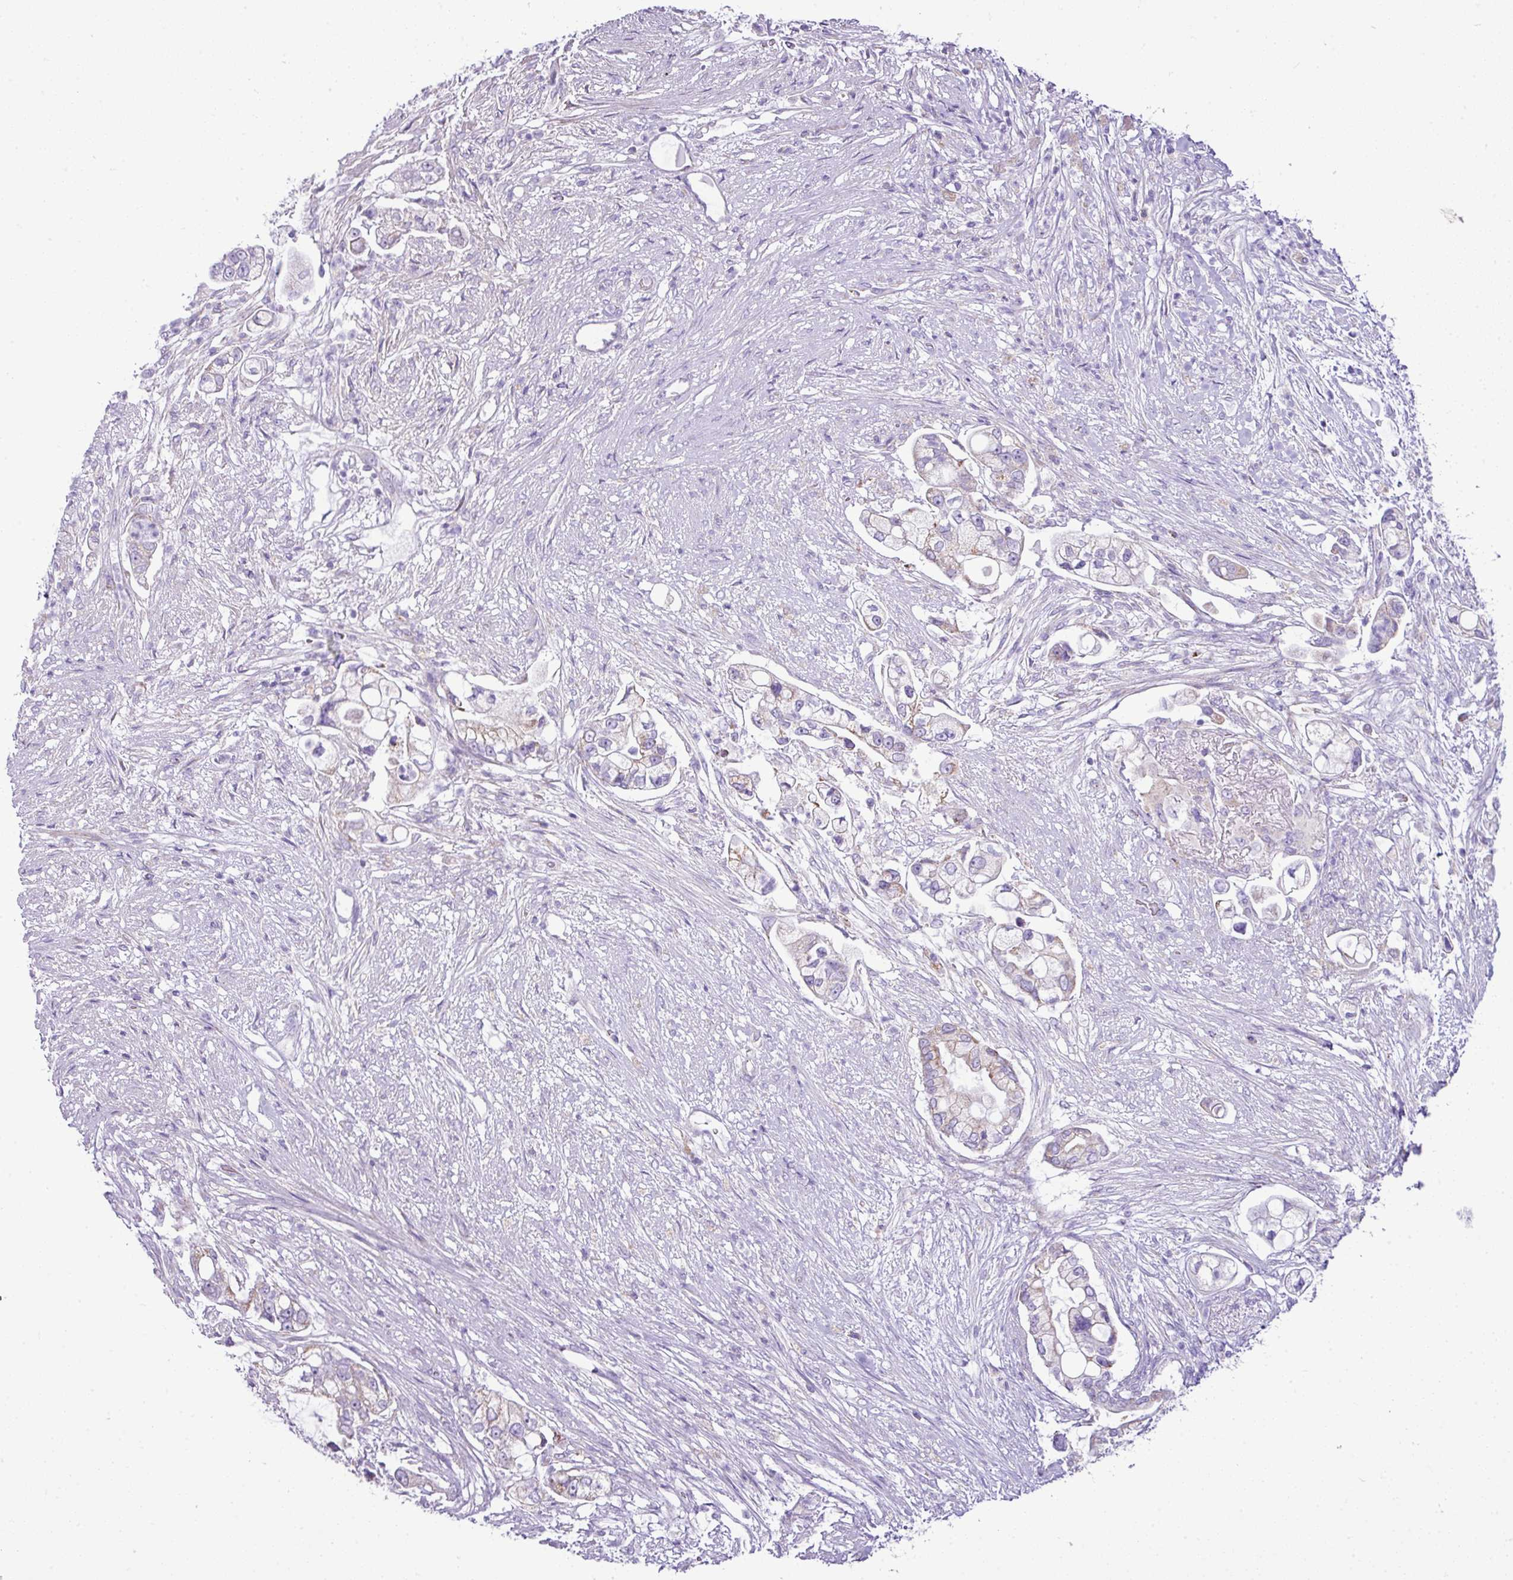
{"staining": {"intensity": "negative", "quantity": "none", "location": "none"}, "tissue": "pancreatic cancer", "cell_type": "Tumor cells", "image_type": "cancer", "snomed": [{"axis": "morphology", "description": "Adenocarcinoma, NOS"}, {"axis": "topography", "description": "Pancreas"}], "caption": "This is a micrograph of immunohistochemistry (IHC) staining of pancreatic cancer, which shows no staining in tumor cells.", "gene": "PGAP4", "patient": {"sex": "female", "age": 69}}